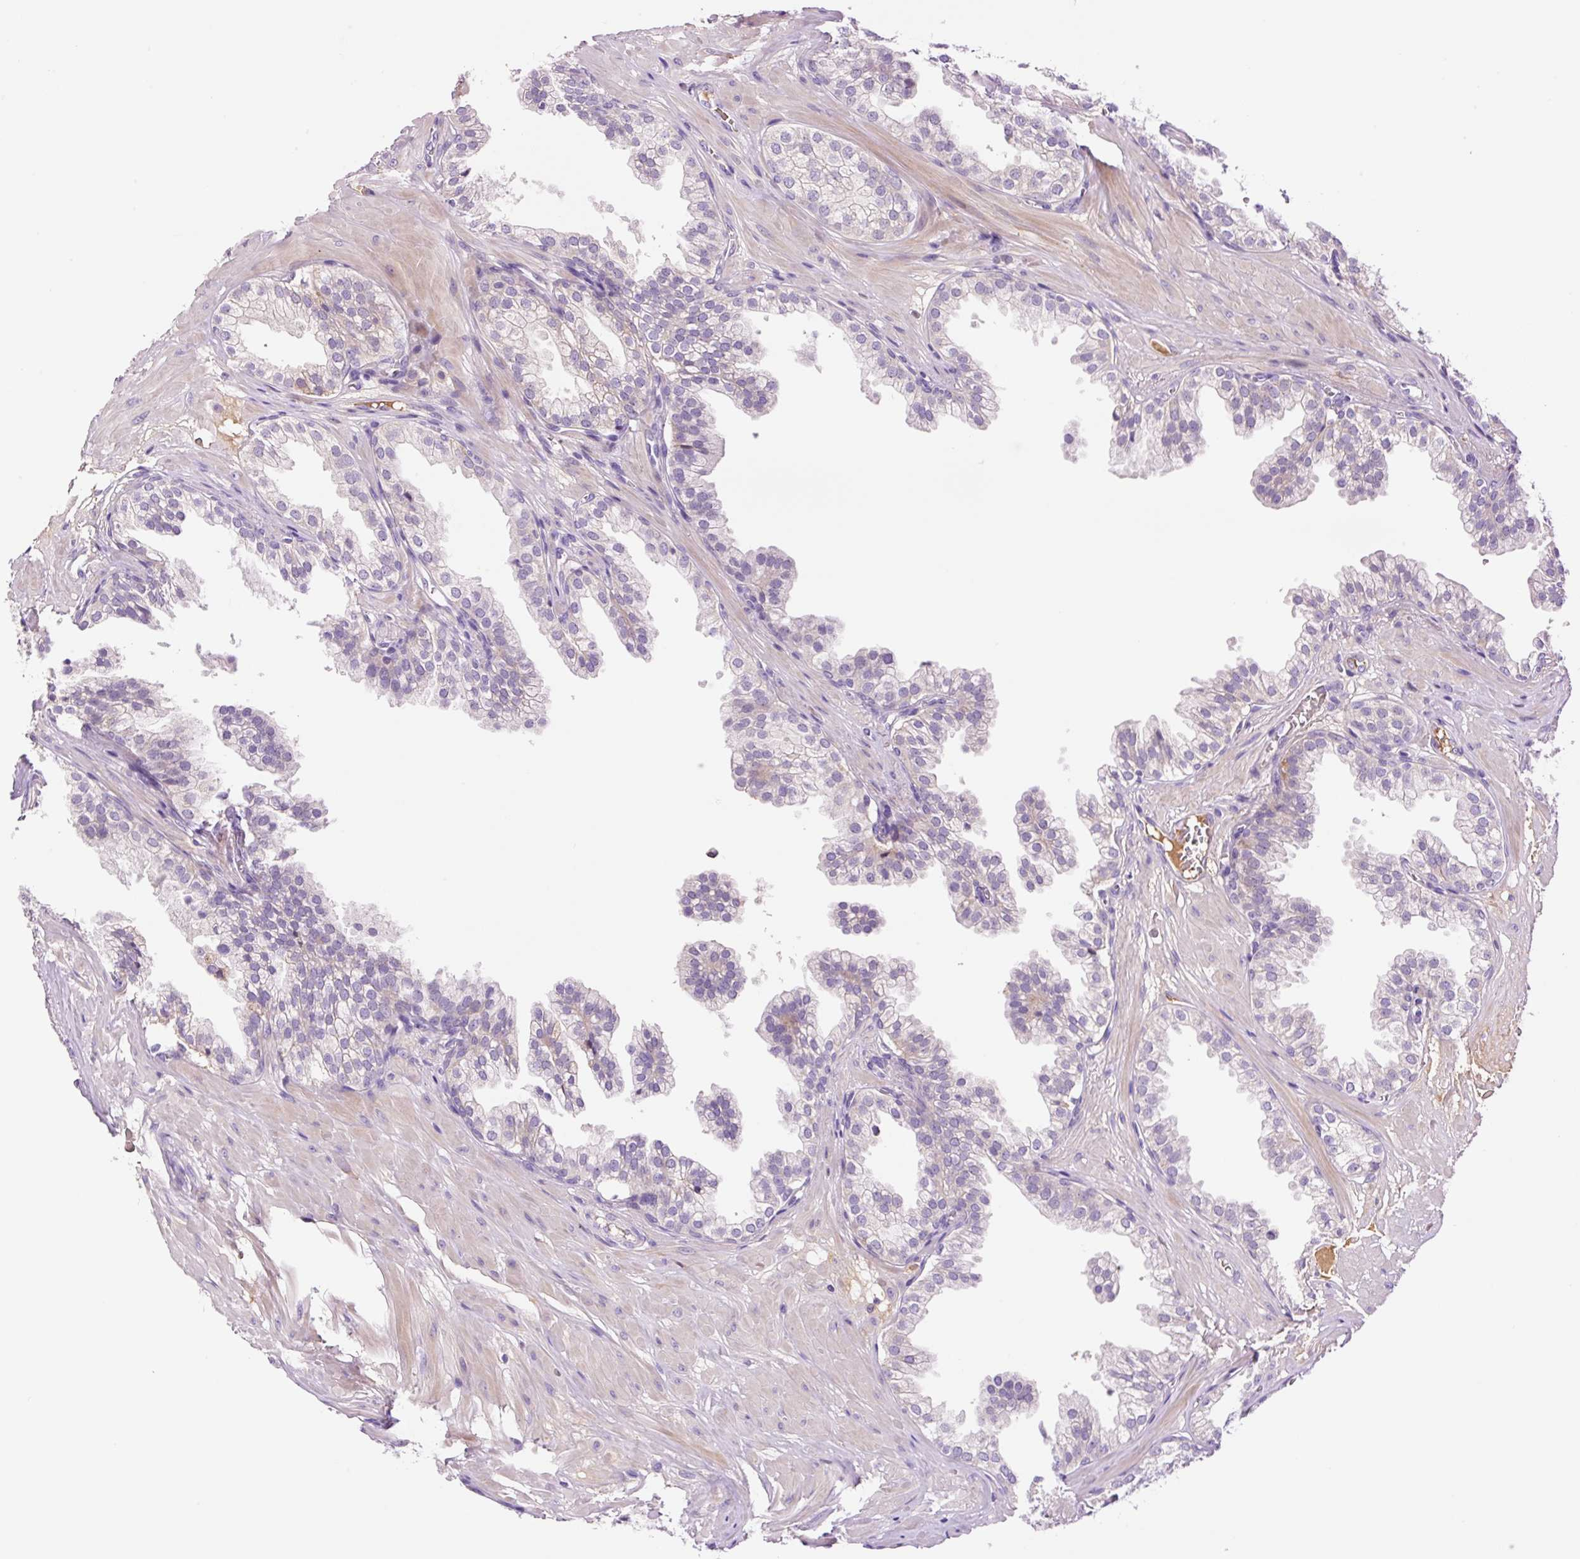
{"staining": {"intensity": "negative", "quantity": "none", "location": "none"}, "tissue": "prostate", "cell_type": "Glandular cells", "image_type": "normal", "snomed": [{"axis": "morphology", "description": "Normal tissue, NOS"}, {"axis": "topography", "description": "Prostate"}, {"axis": "topography", "description": "Peripheral nerve tissue"}], "caption": "DAB immunohistochemical staining of benign prostate displays no significant positivity in glandular cells.", "gene": "DPPA4", "patient": {"sex": "male", "age": 55}}